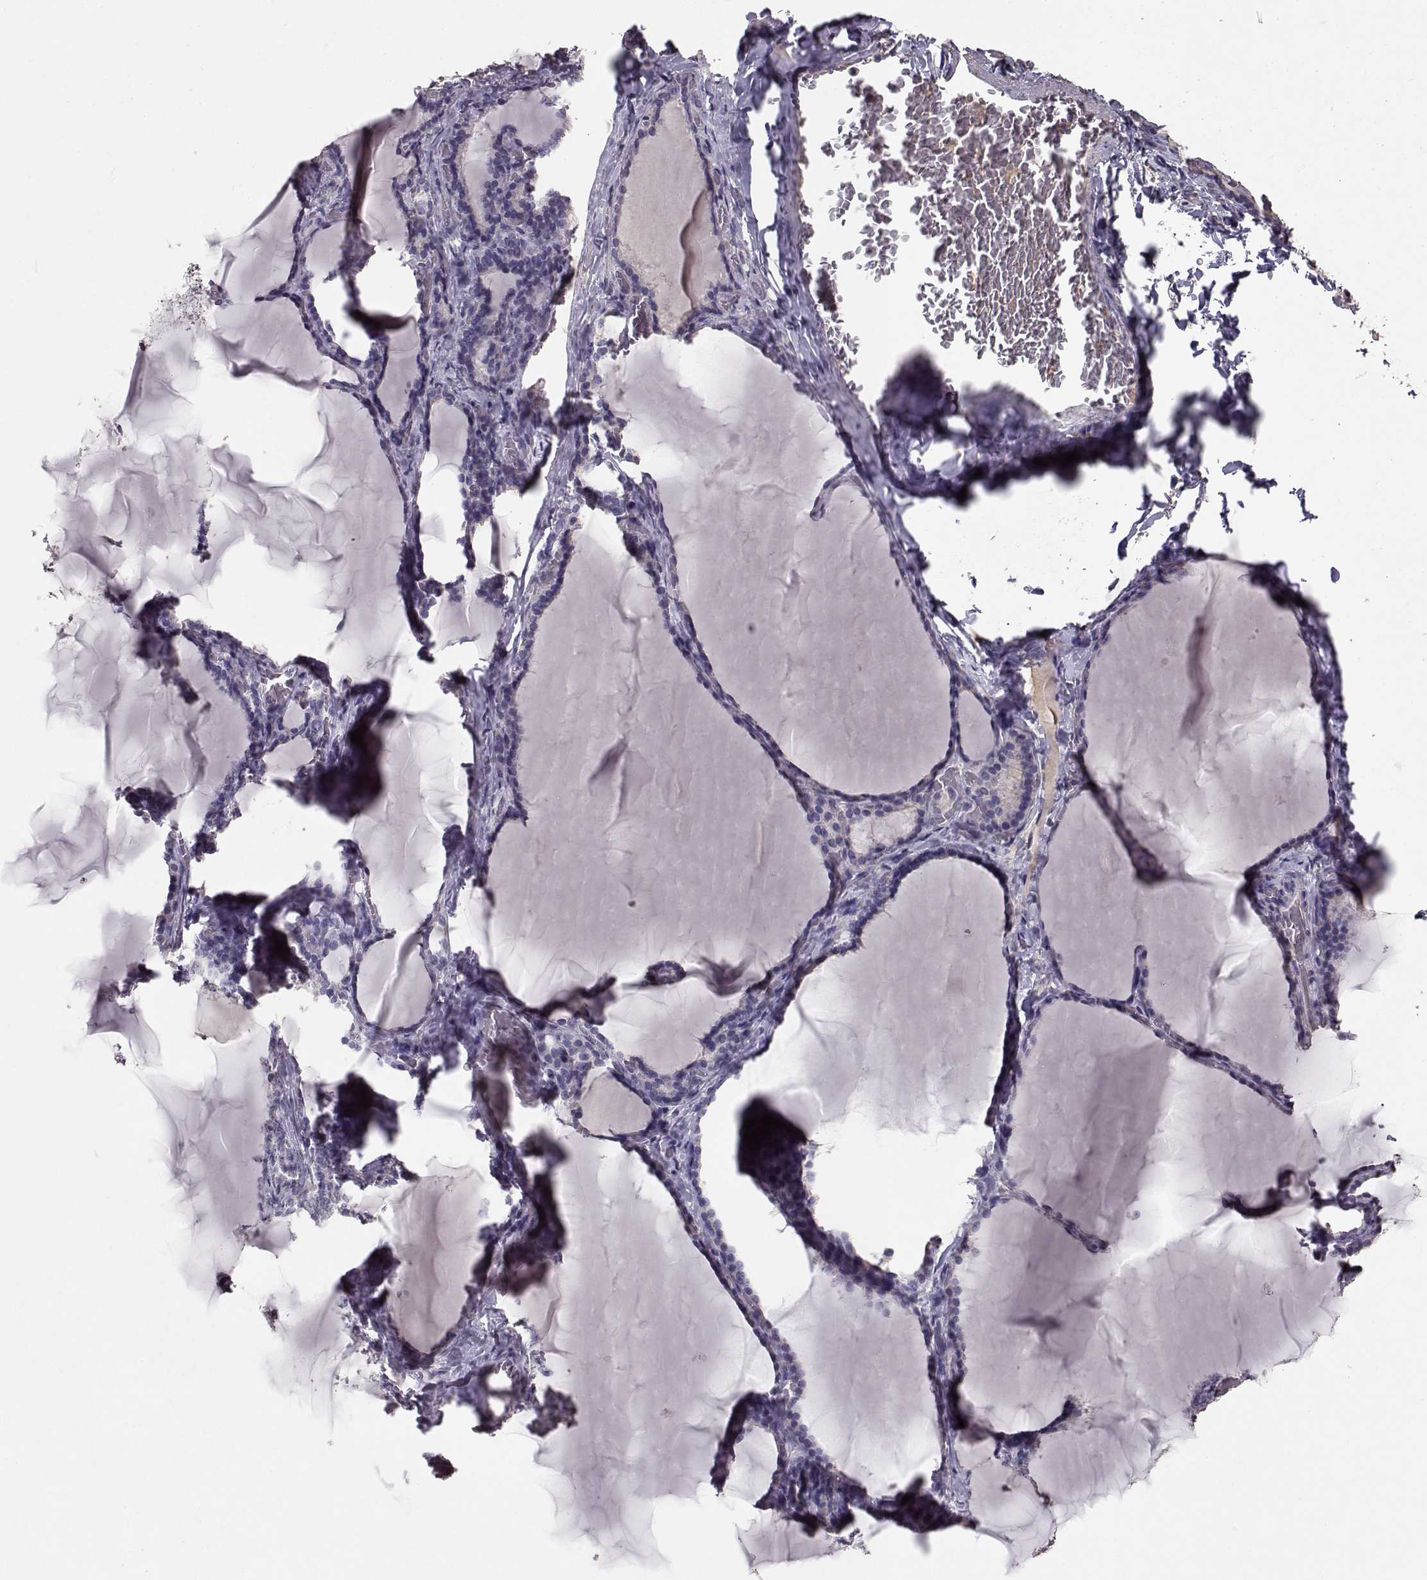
{"staining": {"intensity": "negative", "quantity": "none", "location": "none"}, "tissue": "thyroid gland", "cell_type": "Glandular cells", "image_type": "normal", "snomed": [{"axis": "morphology", "description": "Normal tissue, NOS"}, {"axis": "morphology", "description": "Hyperplasia, NOS"}, {"axis": "topography", "description": "Thyroid gland"}], "caption": "Image shows no protein staining in glandular cells of unremarkable thyroid gland.", "gene": "PMCH", "patient": {"sex": "female", "age": 27}}